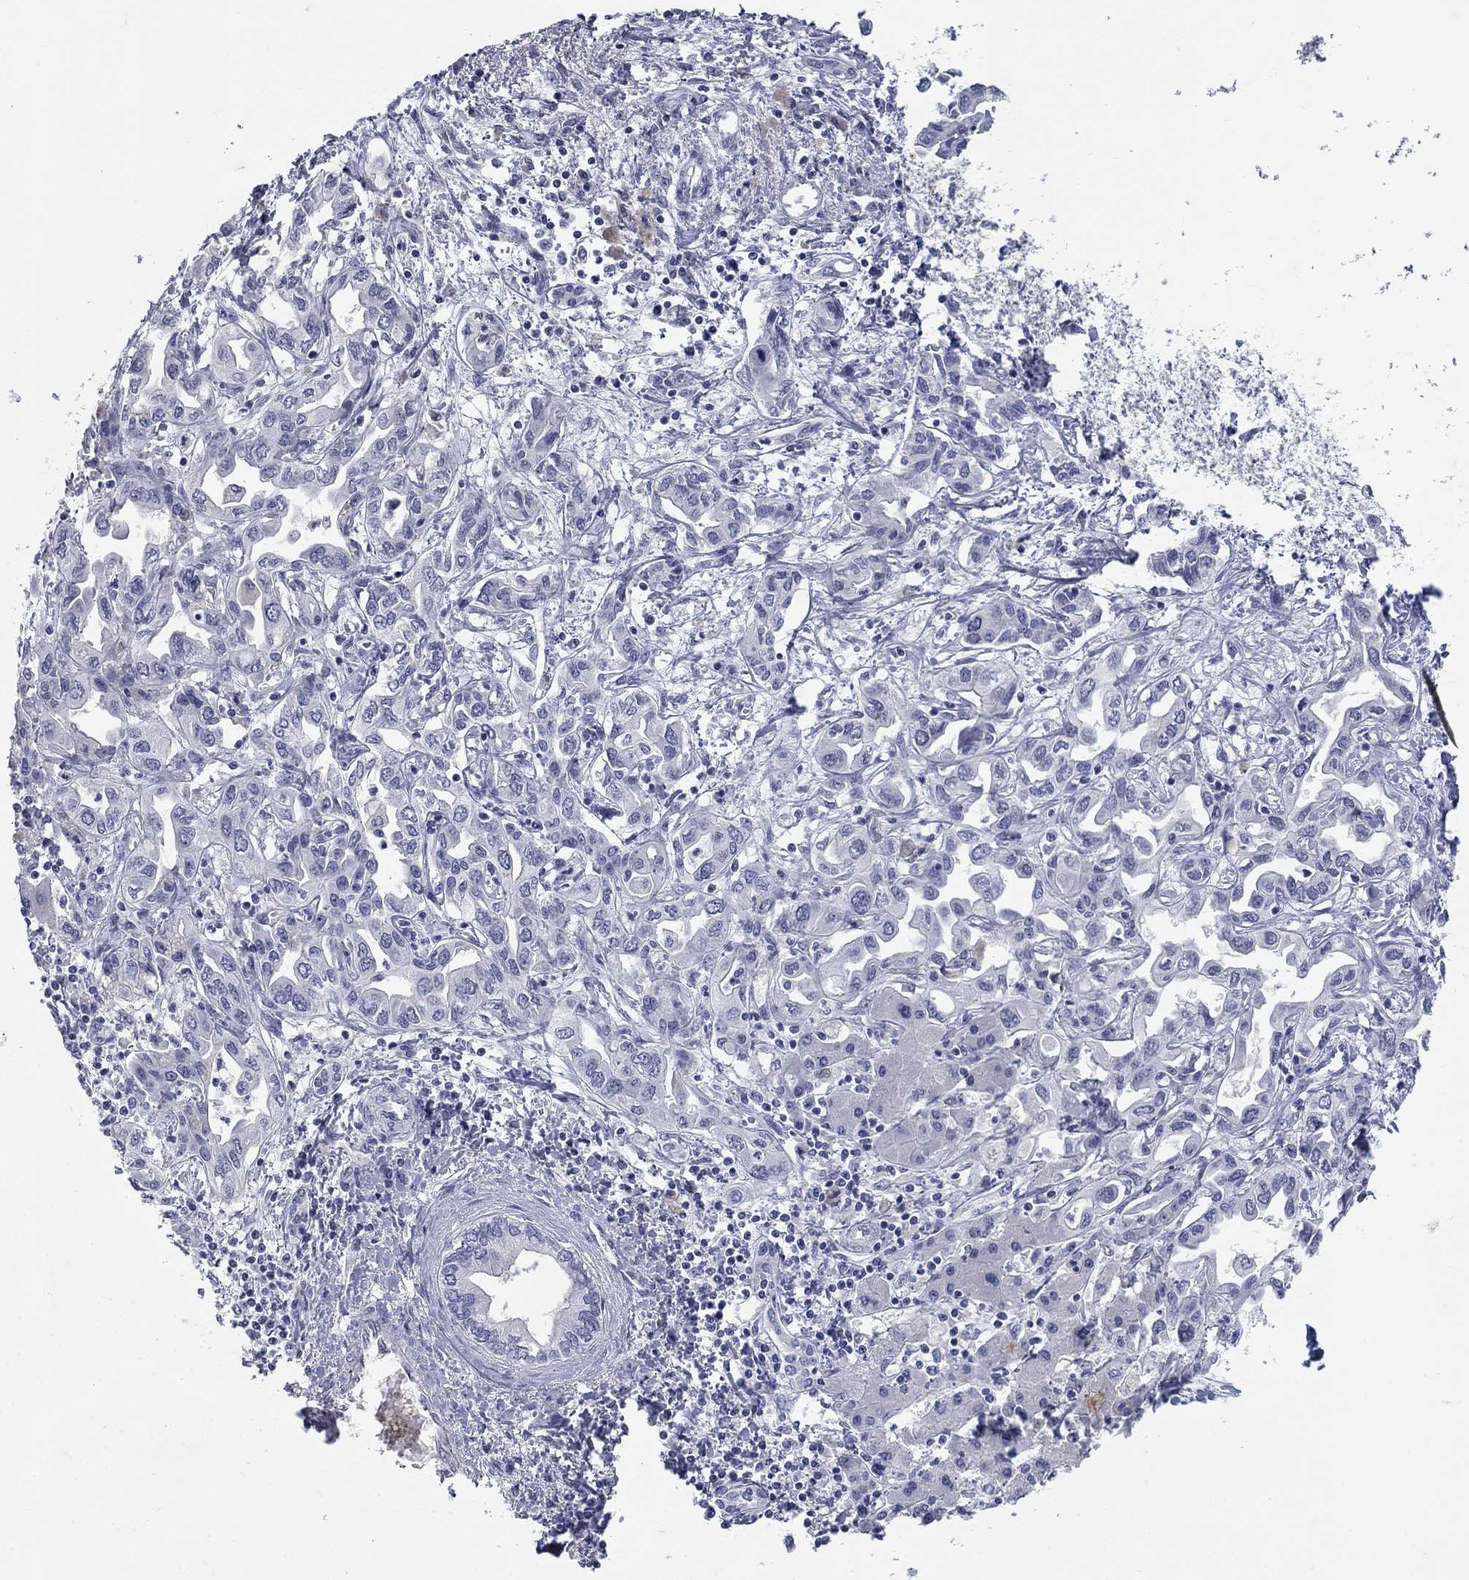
{"staining": {"intensity": "negative", "quantity": "none", "location": "none"}, "tissue": "liver cancer", "cell_type": "Tumor cells", "image_type": "cancer", "snomed": [{"axis": "morphology", "description": "Cholangiocarcinoma"}, {"axis": "topography", "description": "Liver"}], "caption": "The photomicrograph reveals no staining of tumor cells in liver cancer. The staining was performed using DAB to visualize the protein expression in brown, while the nuclei were stained in blue with hematoxylin (Magnification: 20x).", "gene": "ELAVL4", "patient": {"sex": "female", "age": 64}}